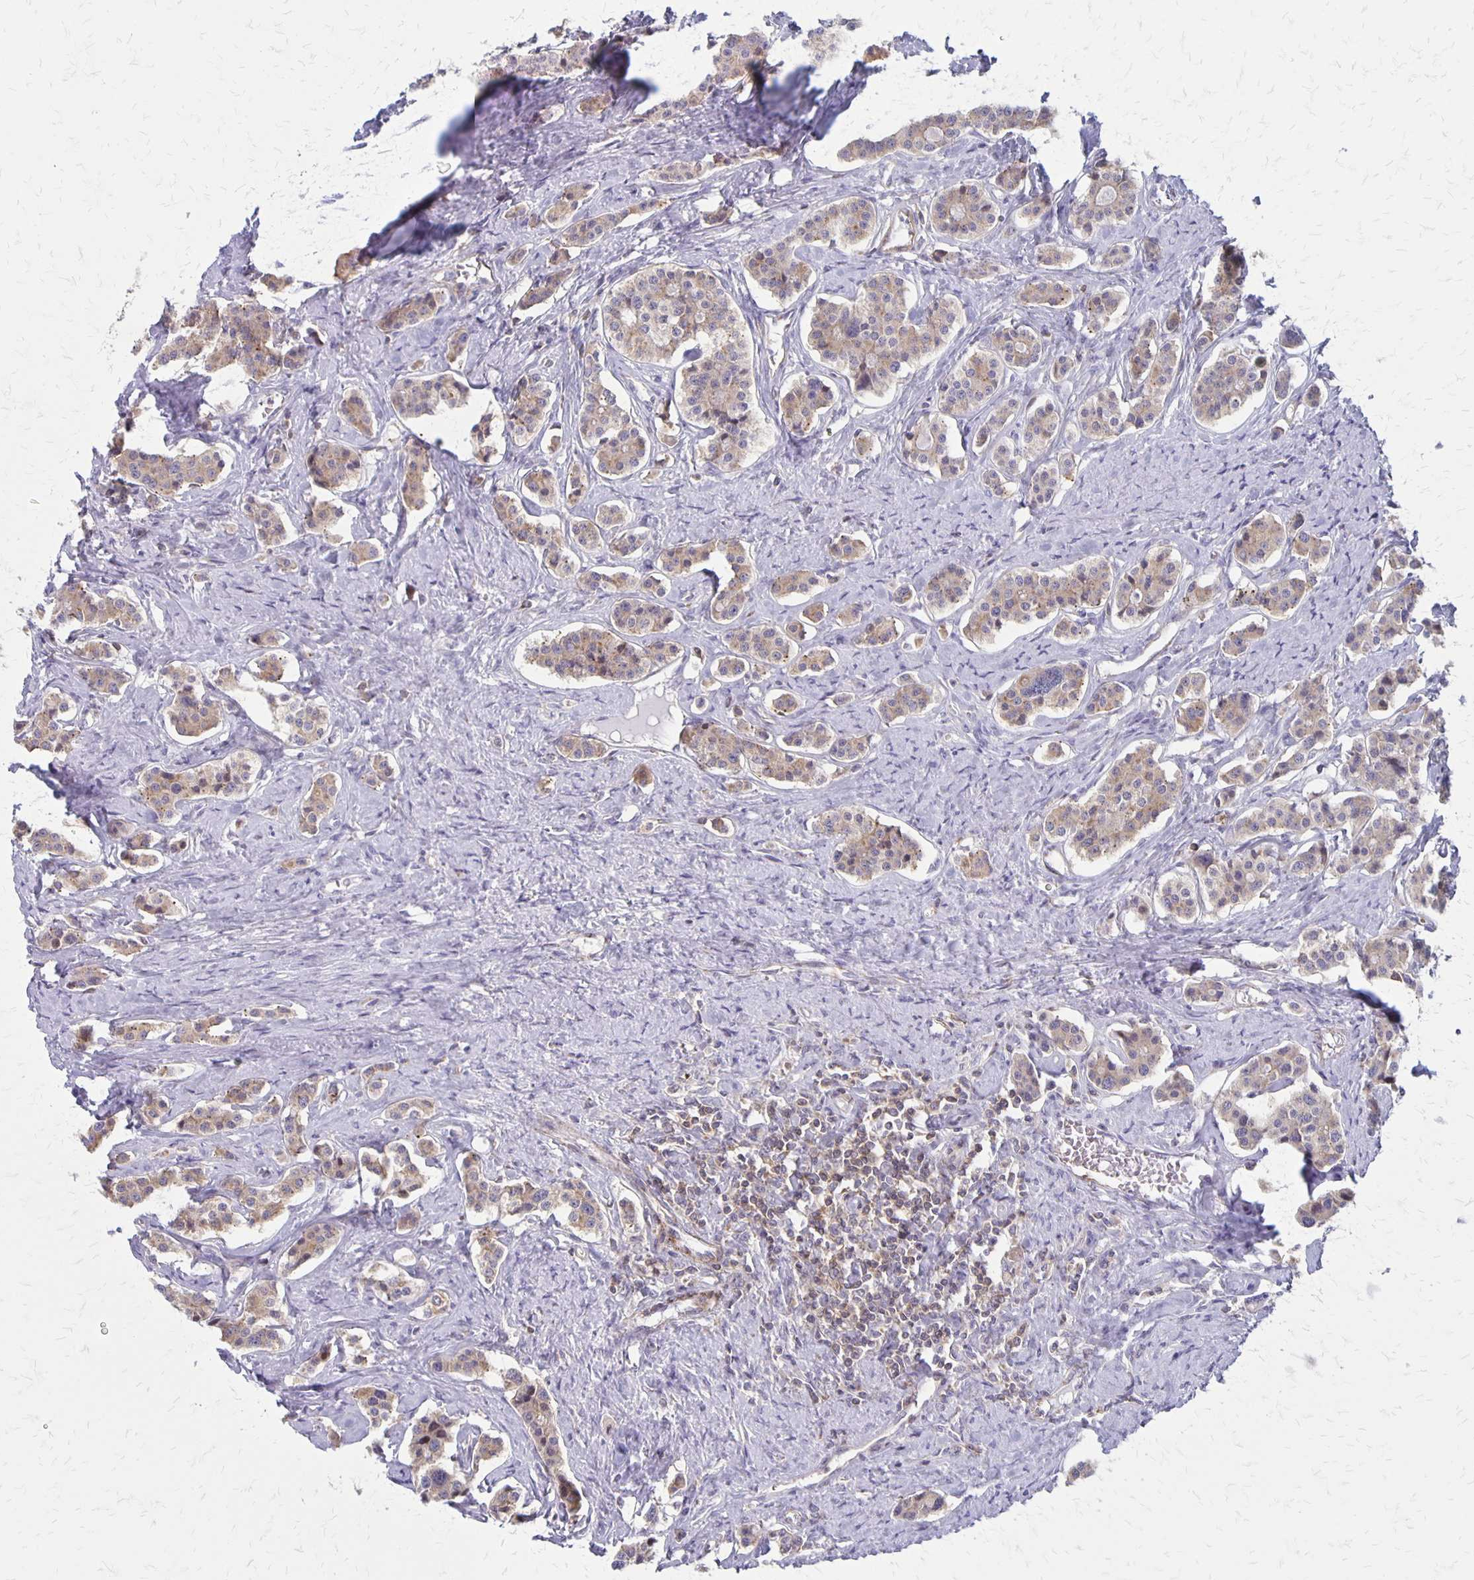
{"staining": {"intensity": "weak", "quantity": ">75%", "location": "cytoplasmic/membranous"}, "tissue": "carcinoid", "cell_type": "Tumor cells", "image_type": "cancer", "snomed": [{"axis": "morphology", "description": "Carcinoid, malignant, NOS"}, {"axis": "topography", "description": "Small intestine"}], "caption": "Immunohistochemistry (IHC) micrograph of carcinoid stained for a protein (brown), which shows low levels of weak cytoplasmic/membranous positivity in approximately >75% of tumor cells.", "gene": "SEPTIN5", "patient": {"sex": "male", "age": 63}}